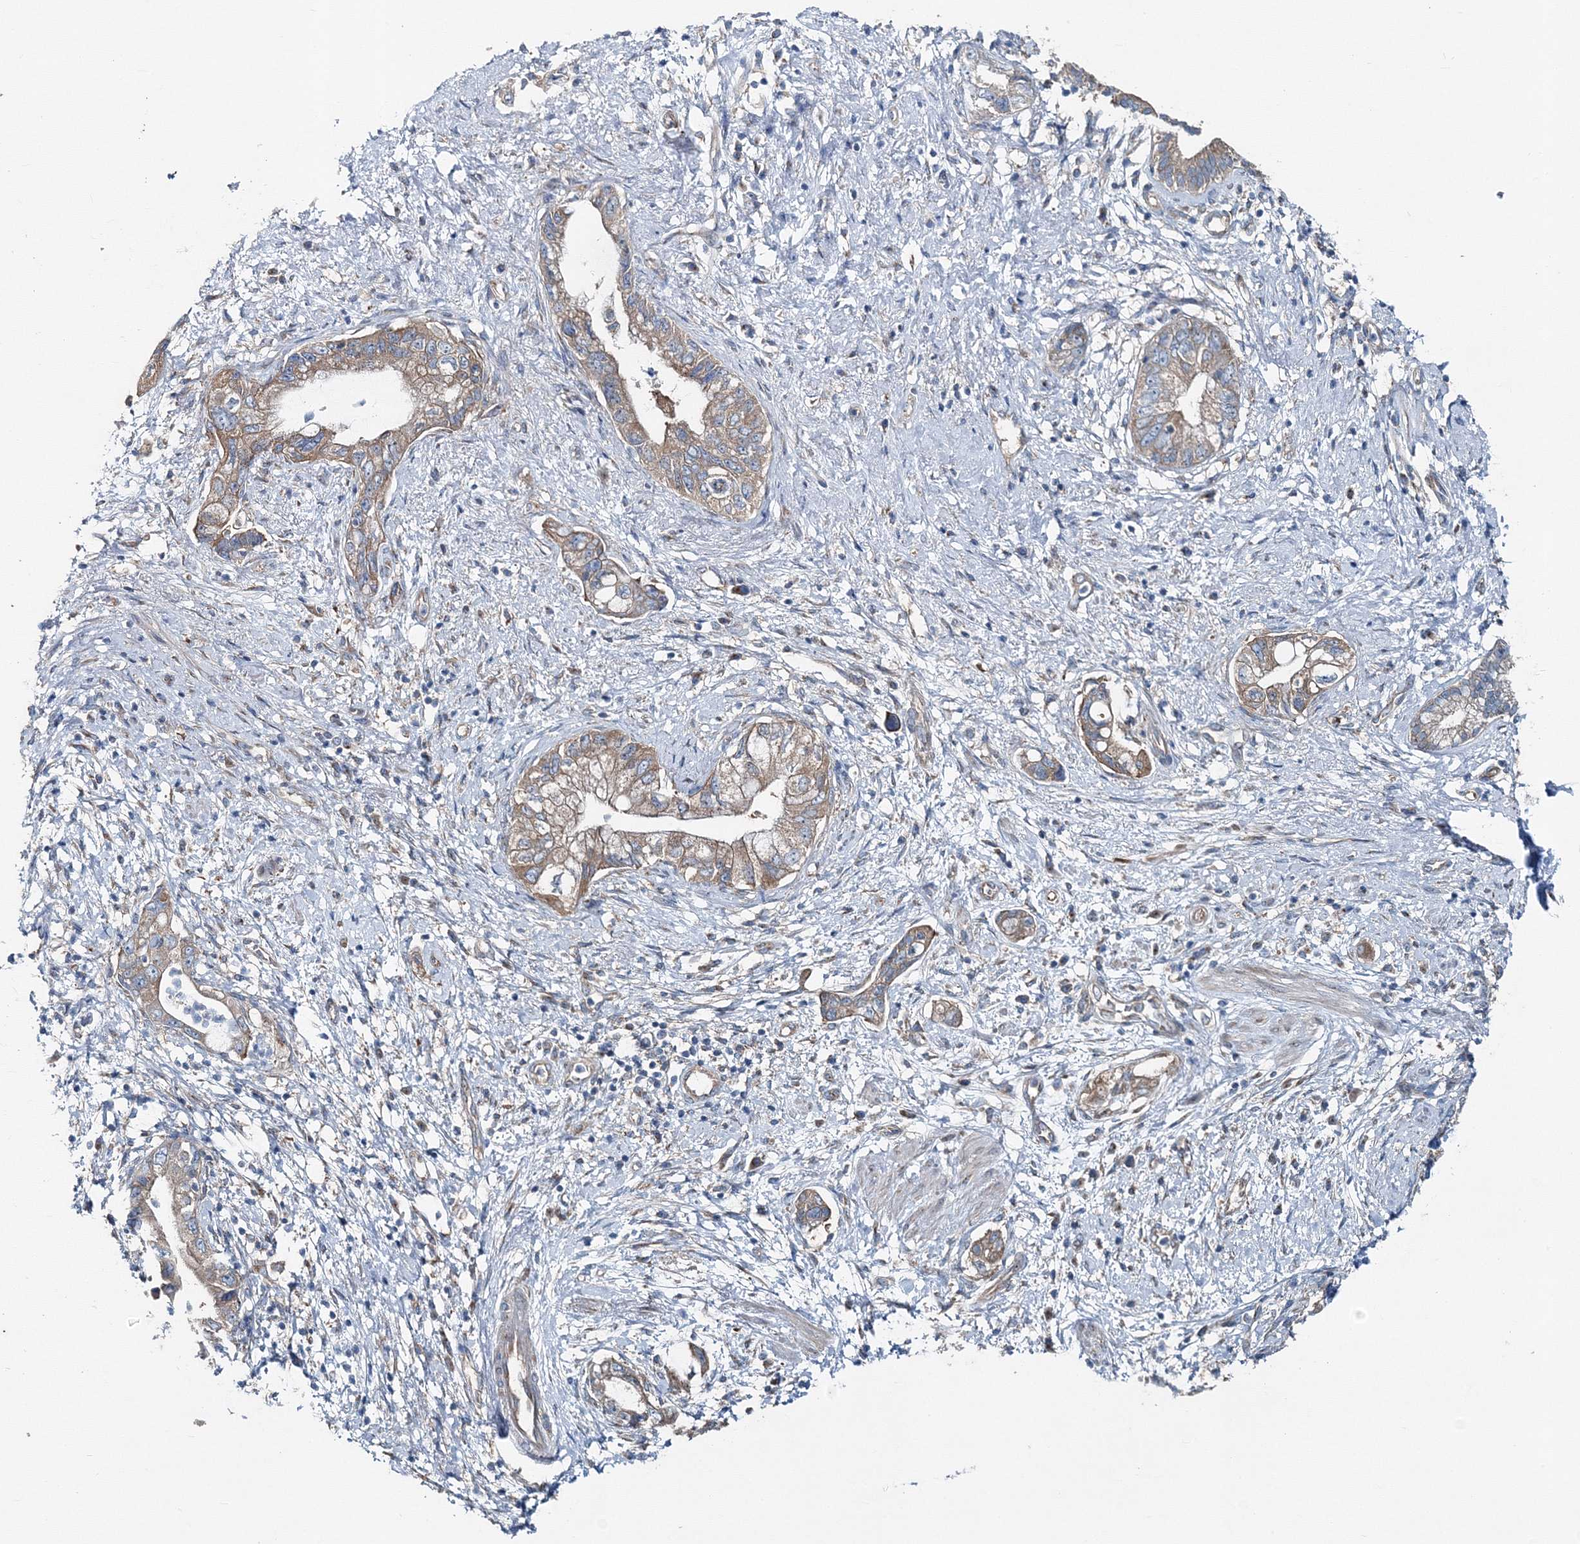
{"staining": {"intensity": "moderate", "quantity": ">75%", "location": "cytoplasmic/membranous"}, "tissue": "pancreatic cancer", "cell_type": "Tumor cells", "image_type": "cancer", "snomed": [{"axis": "morphology", "description": "Adenocarcinoma, NOS"}, {"axis": "topography", "description": "Pancreas"}], "caption": "A brown stain shows moderate cytoplasmic/membranous staining of a protein in adenocarcinoma (pancreatic) tumor cells.", "gene": "MPHOSPH9", "patient": {"sex": "female", "age": 73}}